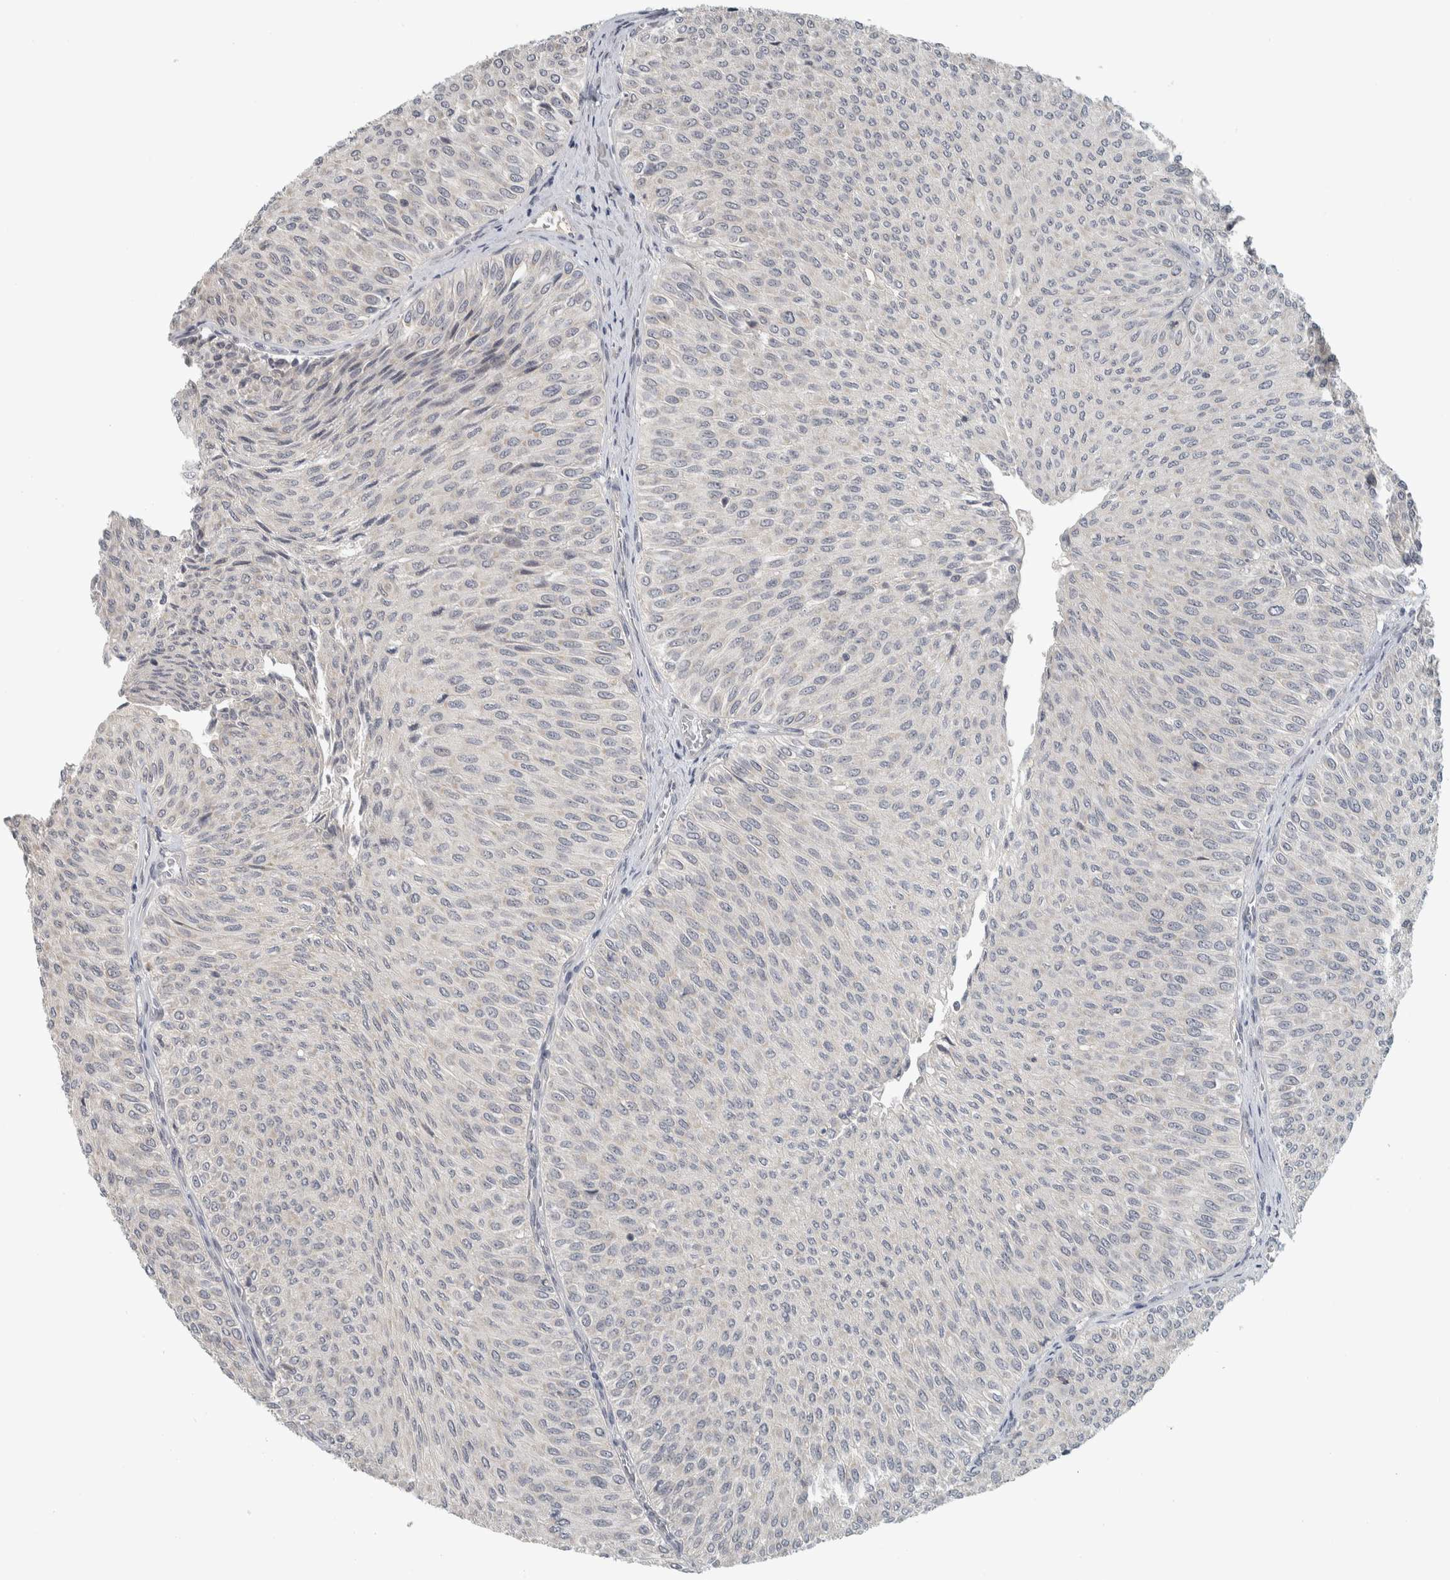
{"staining": {"intensity": "negative", "quantity": "none", "location": "none"}, "tissue": "urothelial cancer", "cell_type": "Tumor cells", "image_type": "cancer", "snomed": [{"axis": "morphology", "description": "Urothelial carcinoma, Low grade"}, {"axis": "topography", "description": "Urinary bladder"}], "caption": "Tumor cells are negative for protein expression in human urothelial cancer. The staining is performed using DAB brown chromogen with nuclei counter-stained in using hematoxylin.", "gene": "AFP", "patient": {"sex": "male", "age": 78}}